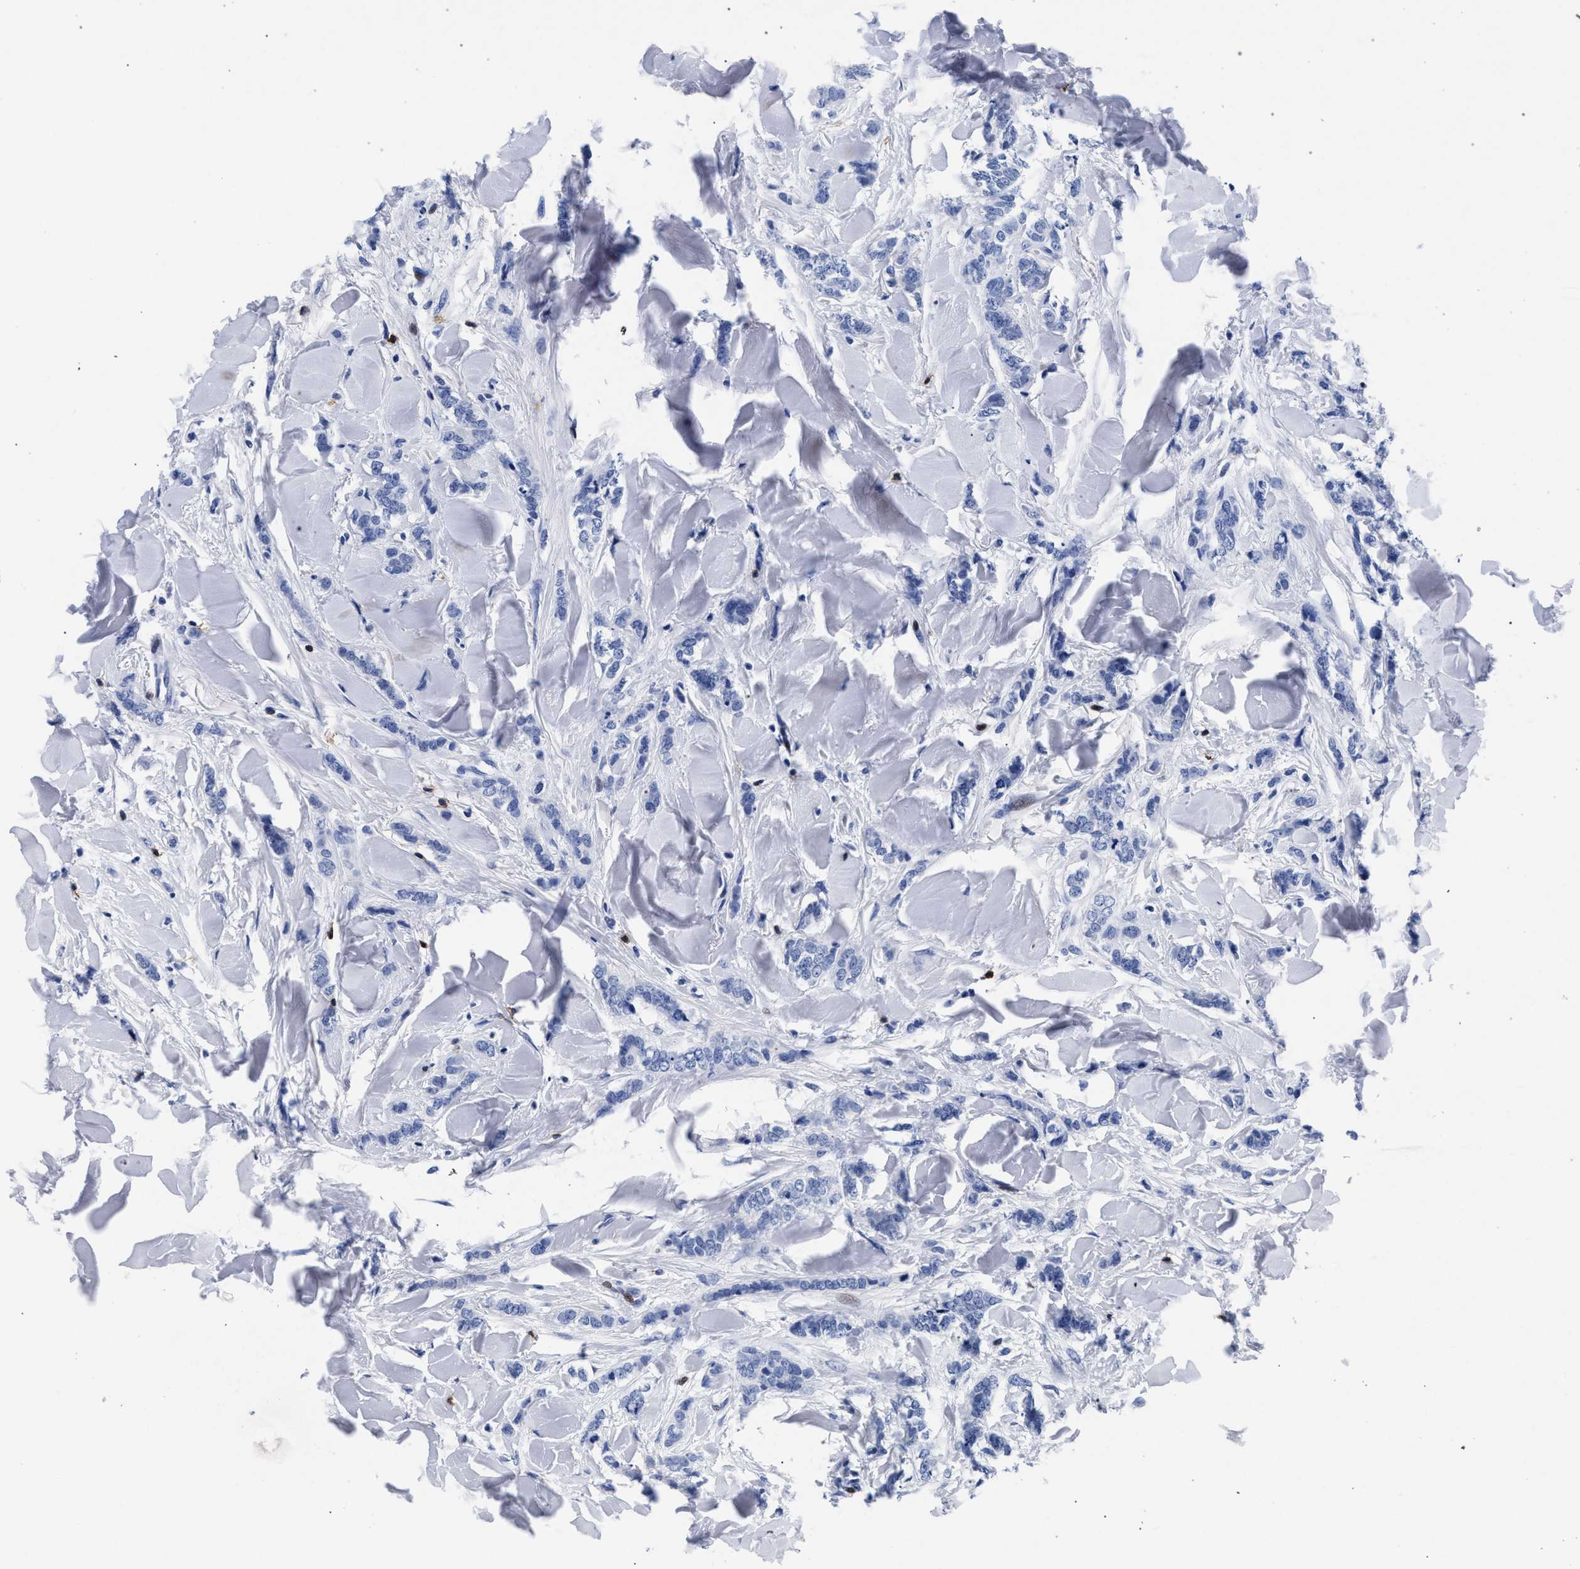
{"staining": {"intensity": "negative", "quantity": "none", "location": "none"}, "tissue": "breast cancer", "cell_type": "Tumor cells", "image_type": "cancer", "snomed": [{"axis": "morphology", "description": "Lobular carcinoma"}, {"axis": "topography", "description": "Skin"}, {"axis": "topography", "description": "Breast"}], "caption": "This micrograph is of breast lobular carcinoma stained with IHC to label a protein in brown with the nuclei are counter-stained blue. There is no staining in tumor cells.", "gene": "KLRK1", "patient": {"sex": "female", "age": 46}}